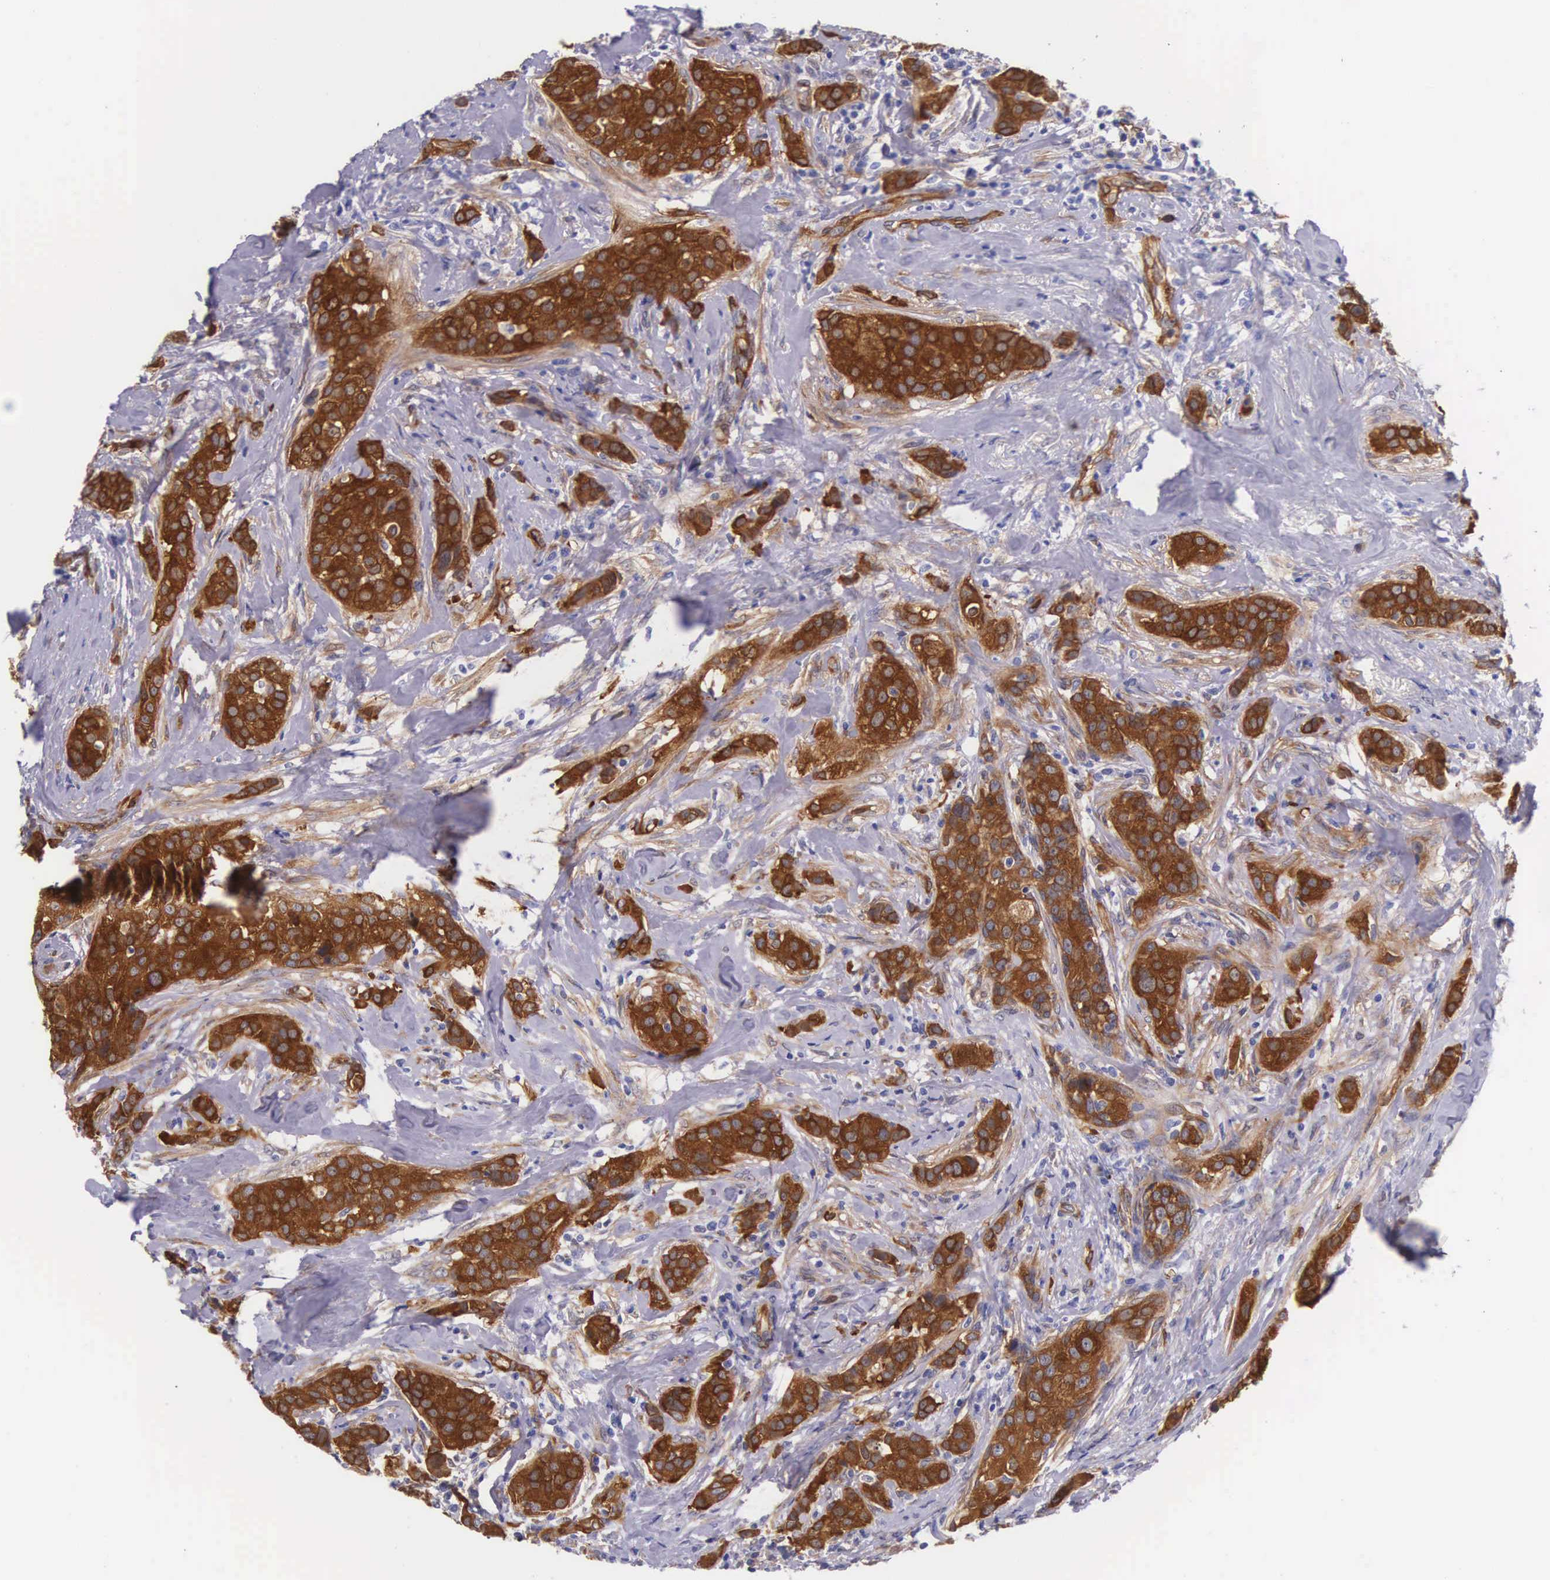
{"staining": {"intensity": "strong", "quantity": ">75%", "location": "cytoplasmic/membranous"}, "tissue": "breast cancer", "cell_type": "Tumor cells", "image_type": "cancer", "snomed": [{"axis": "morphology", "description": "Duct carcinoma"}, {"axis": "topography", "description": "Breast"}], "caption": "A brown stain labels strong cytoplasmic/membranous staining of a protein in infiltrating ductal carcinoma (breast) tumor cells.", "gene": "BCAR1", "patient": {"sex": "female", "age": 45}}